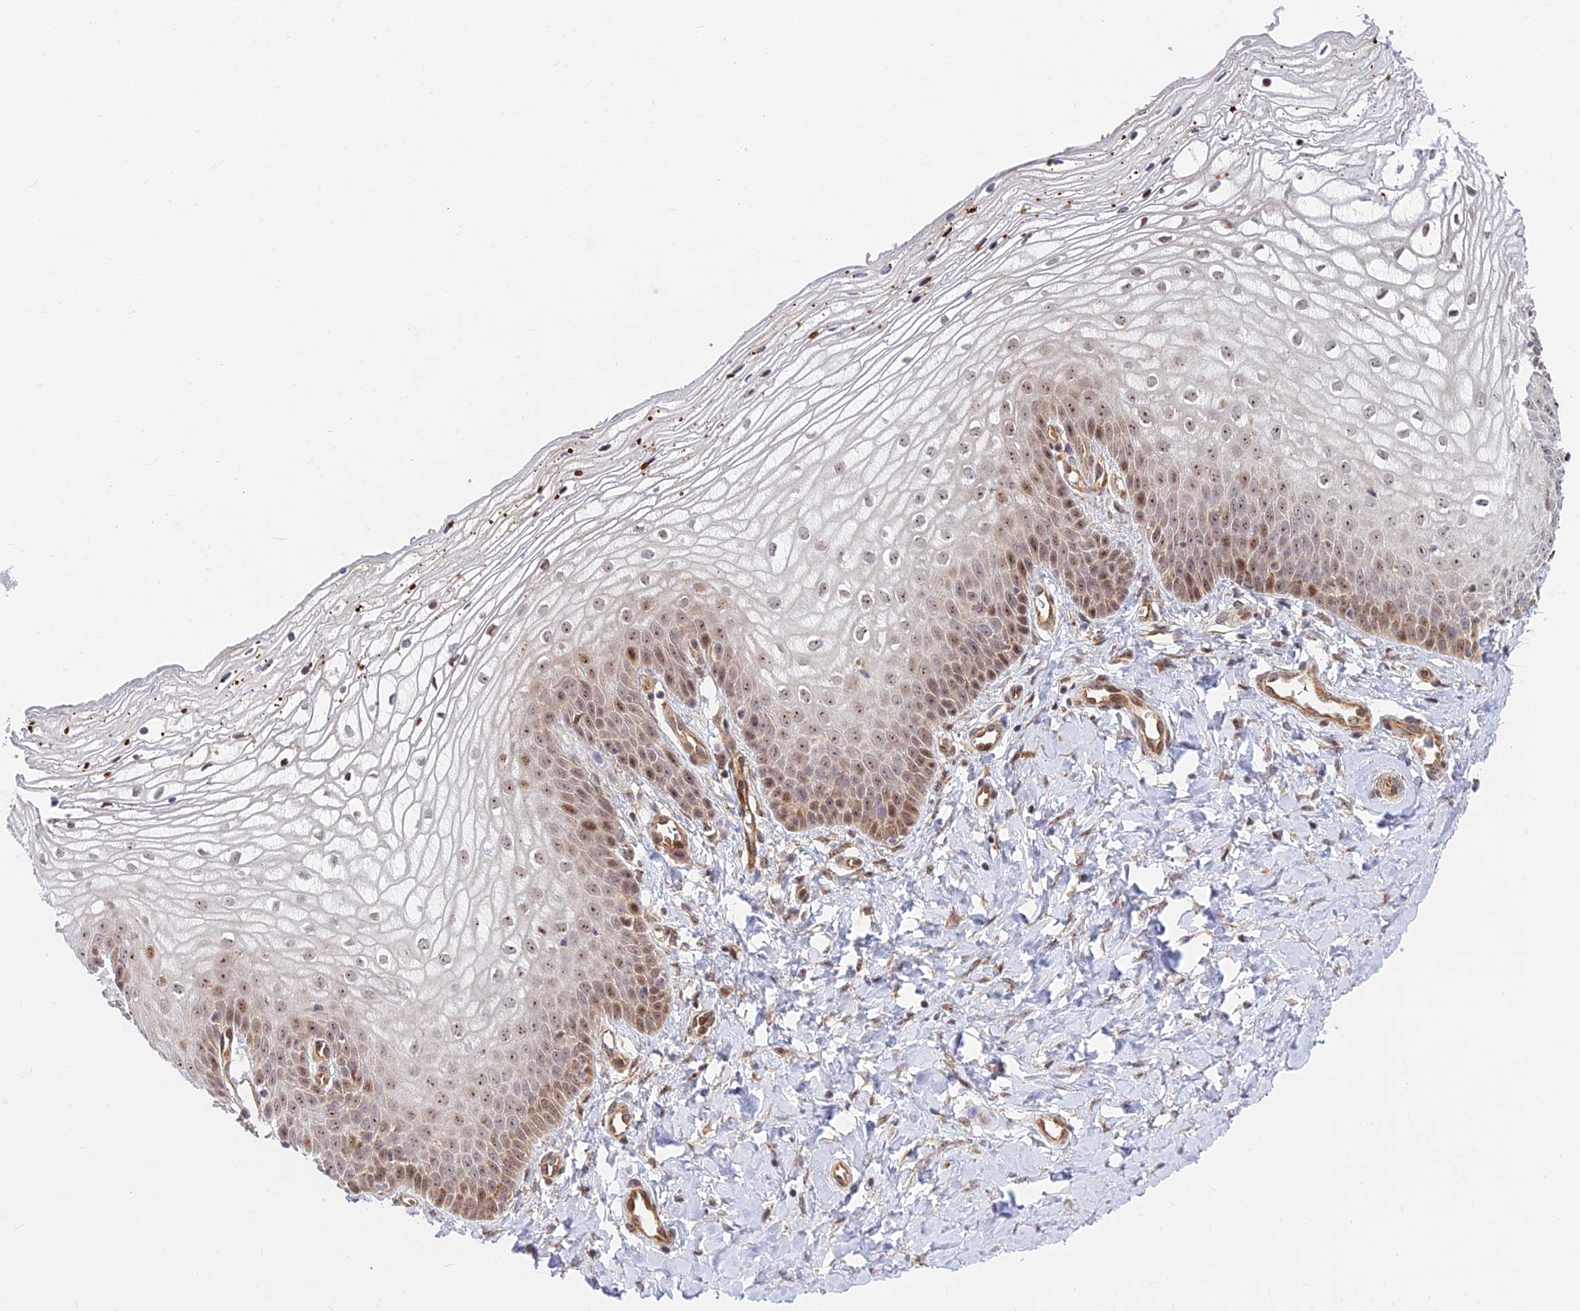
{"staining": {"intensity": "strong", "quantity": "25%-75%", "location": "nuclear"}, "tissue": "vagina", "cell_type": "Squamous epithelial cells", "image_type": "normal", "snomed": [{"axis": "morphology", "description": "Normal tissue, NOS"}, {"axis": "topography", "description": "Vagina"}], "caption": "DAB immunohistochemical staining of unremarkable vagina displays strong nuclear protein staining in about 25%-75% of squamous epithelial cells.", "gene": "UFSP2", "patient": {"sex": "female", "age": 68}}